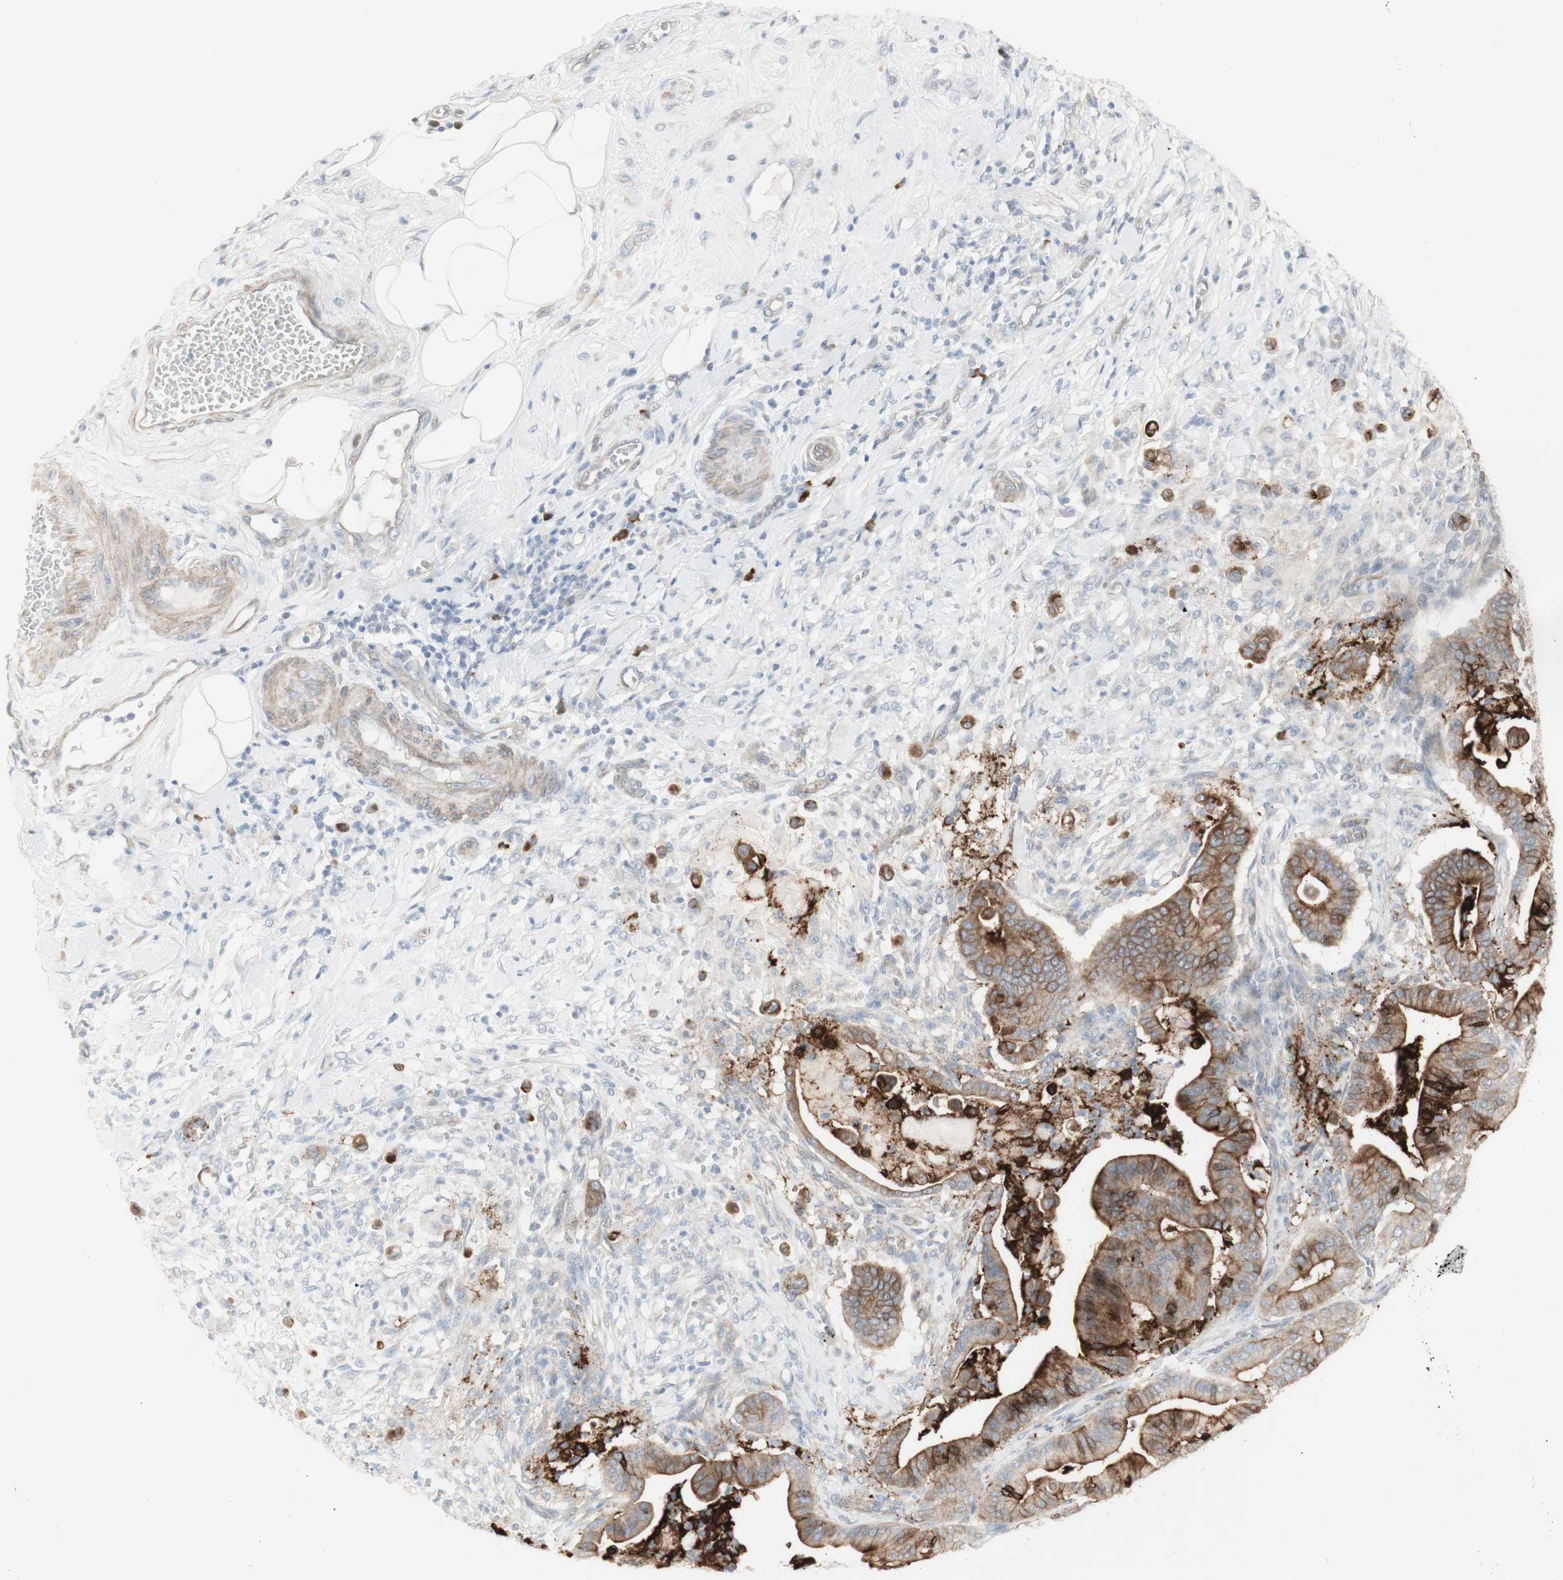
{"staining": {"intensity": "strong", "quantity": ">75%", "location": "cytoplasmic/membranous"}, "tissue": "pancreatic cancer", "cell_type": "Tumor cells", "image_type": "cancer", "snomed": [{"axis": "morphology", "description": "Adenocarcinoma, NOS"}, {"axis": "topography", "description": "Pancreas"}], "caption": "Pancreatic cancer (adenocarcinoma) stained with a brown dye displays strong cytoplasmic/membranous positive expression in approximately >75% of tumor cells.", "gene": "NDST4", "patient": {"sex": "male", "age": 63}}